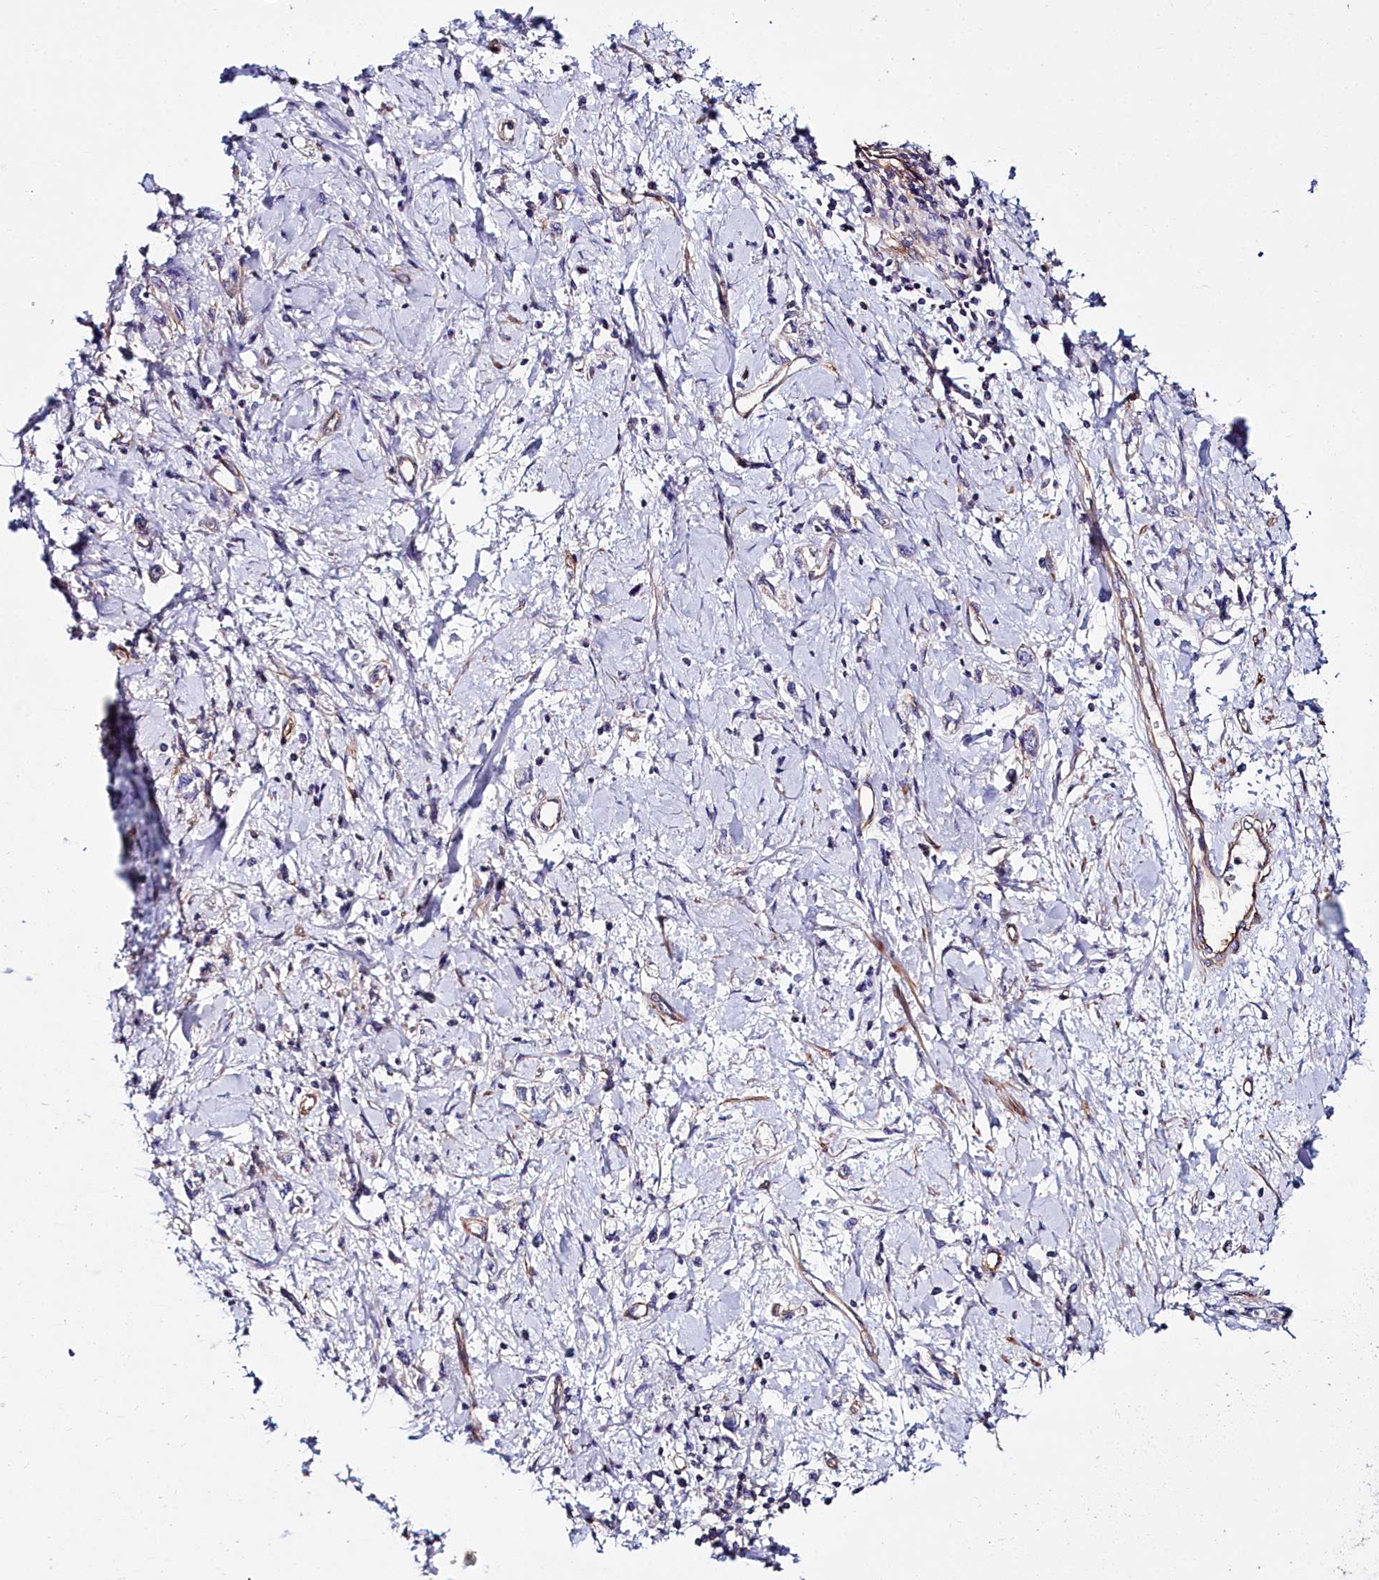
{"staining": {"intensity": "negative", "quantity": "none", "location": "none"}, "tissue": "stomach cancer", "cell_type": "Tumor cells", "image_type": "cancer", "snomed": [{"axis": "morphology", "description": "Adenocarcinoma, NOS"}, {"axis": "topography", "description": "Stomach"}], "caption": "Stomach cancer (adenocarcinoma) was stained to show a protein in brown. There is no significant positivity in tumor cells.", "gene": "FADS3", "patient": {"sex": "female", "age": 76}}